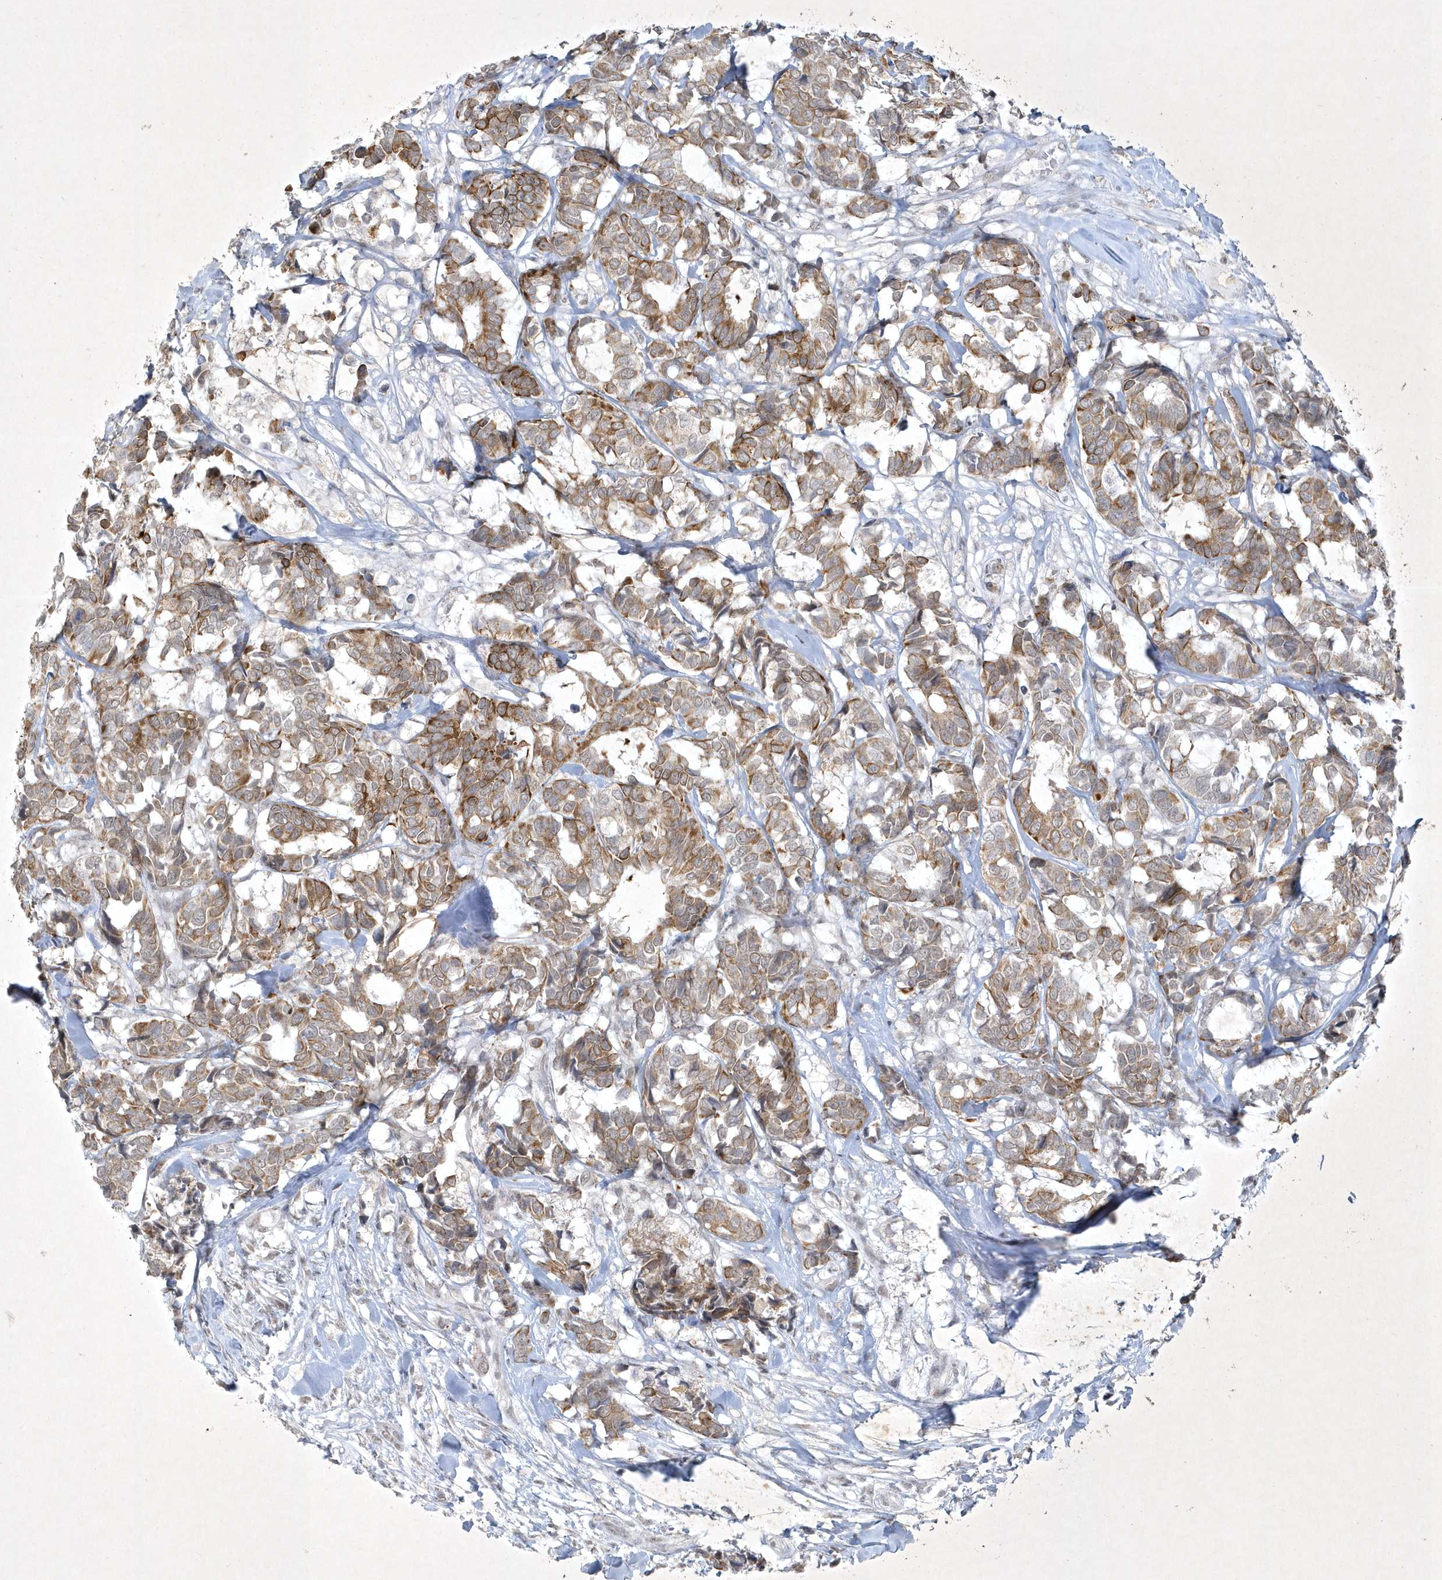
{"staining": {"intensity": "moderate", "quantity": ">75%", "location": "cytoplasmic/membranous"}, "tissue": "breast cancer", "cell_type": "Tumor cells", "image_type": "cancer", "snomed": [{"axis": "morphology", "description": "Duct carcinoma"}, {"axis": "topography", "description": "Breast"}], "caption": "Approximately >75% of tumor cells in human breast cancer (infiltrating ductal carcinoma) display moderate cytoplasmic/membranous protein staining as visualized by brown immunohistochemical staining.", "gene": "ZBTB9", "patient": {"sex": "female", "age": 87}}